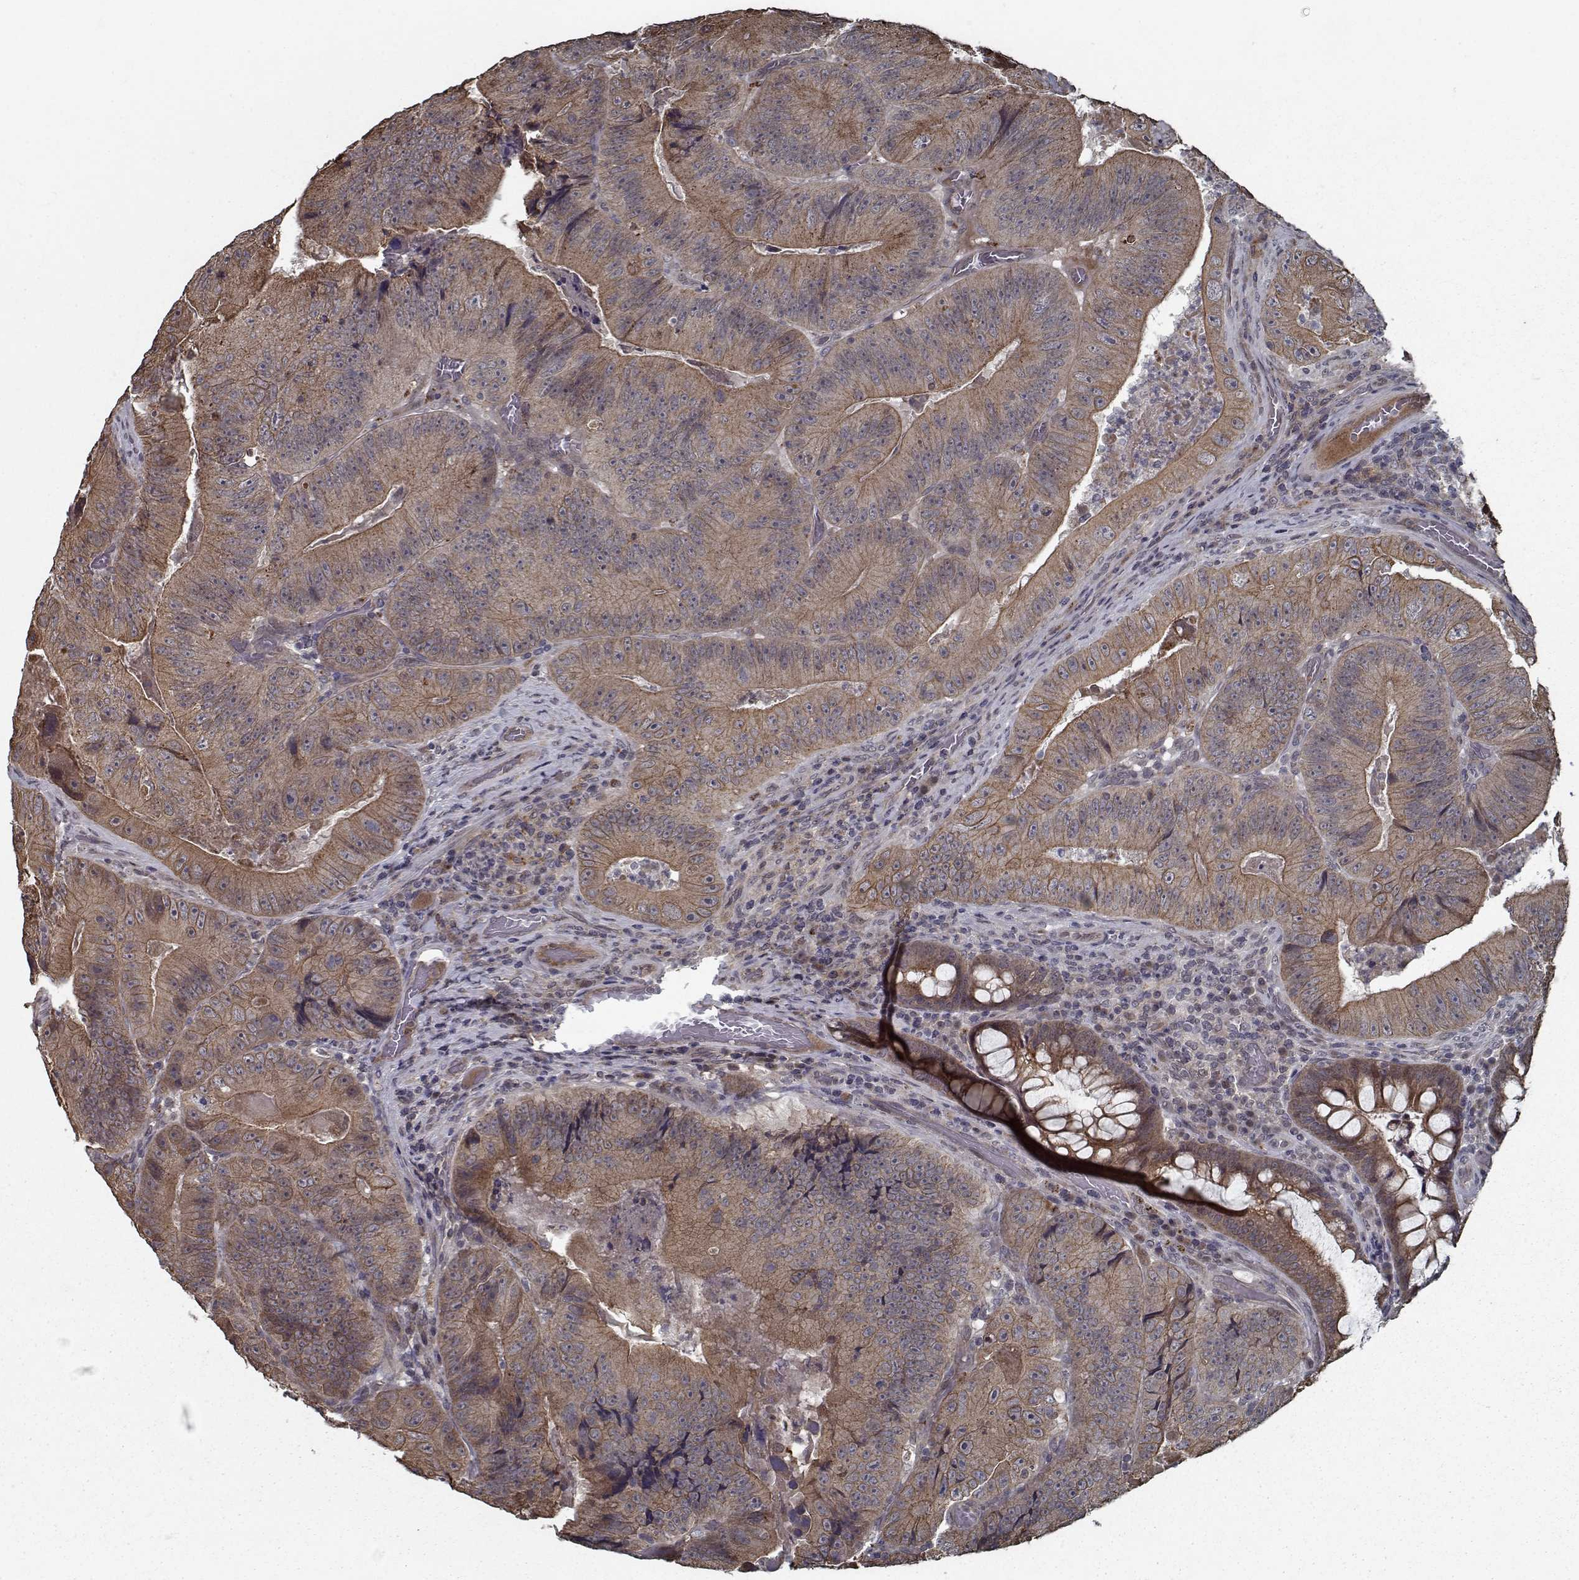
{"staining": {"intensity": "moderate", "quantity": ">75%", "location": "cytoplasmic/membranous"}, "tissue": "colorectal cancer", "cell_type": "Tumor cells", "image_type": "cancer", "snomed": [{"axis": "morphology", "description": "Adenocarcinoma, NOS"}, {"axis": "topography", "description": "Colon"}], "caption": "An immunohistochemistry histopathology image of neoplastic tissue is shown. Protein staining in brown labels moderate cytoplasmic/membranous positivity in colorectal adenocarcinoma within tumor cells.", "gene": "NLK", "patient": {"sex": "female", "age": 86}}